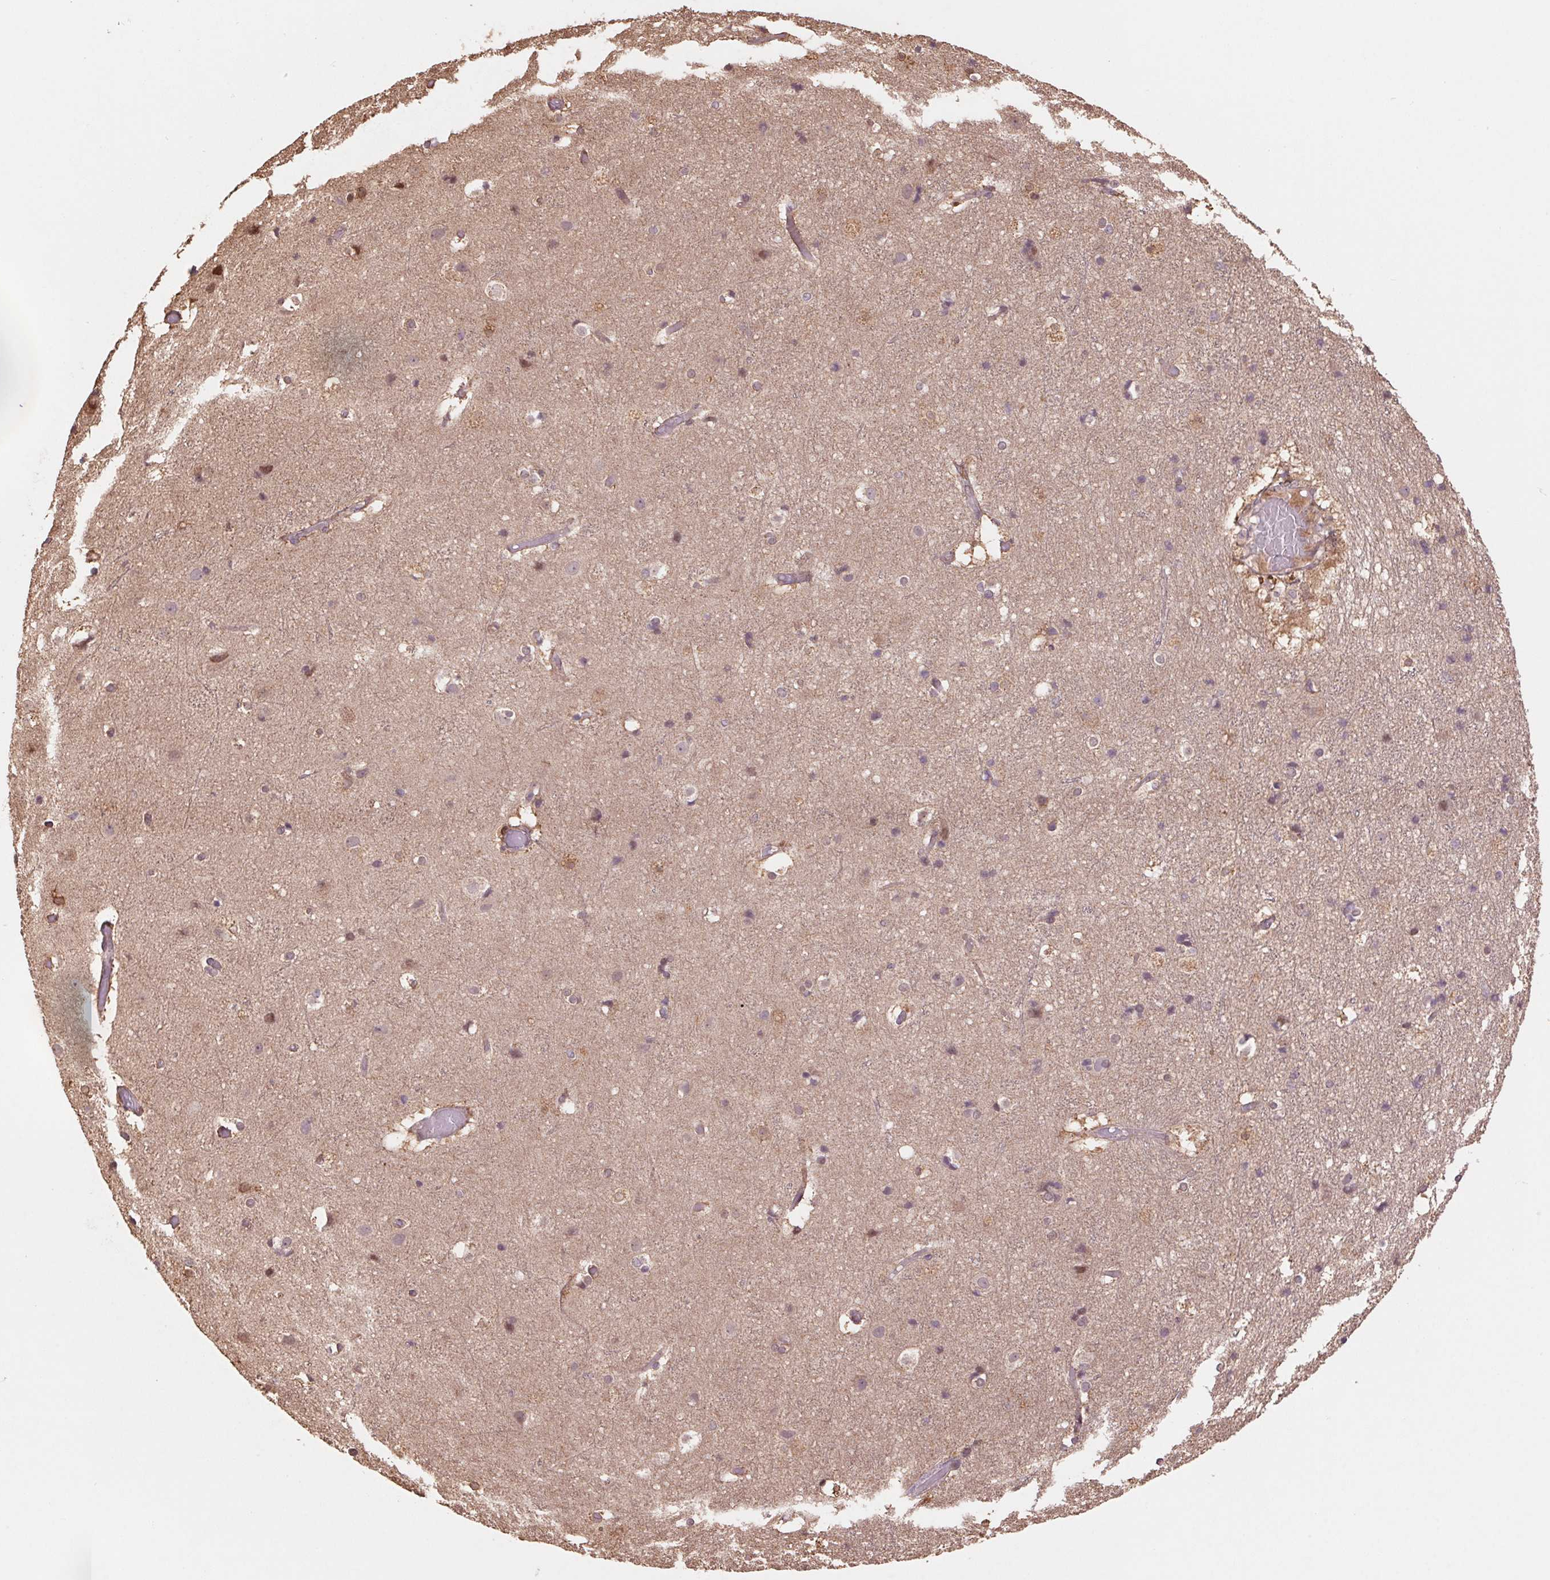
{"staining": {"intensity": "moderate", "quantity": "25%-75%", "location": "cytoplasmic/membranous"}, "tissue": "cerebral cortex", "cell_type": "Endothelial cells", "image_type": "normal", "snomed": [{"axis": "morphology", "description": "Normal tissue, NOS"}, {"axis": "topography", "description": "Cerebral cortex"}], "caption": "A histopathology image of cerebral cortex stained for a protein displays moderate cytoplasmic/membranous brown staining in endothelial cells.", "gene": "CUTA", "patient": {"sex": "female", "age": 52}}